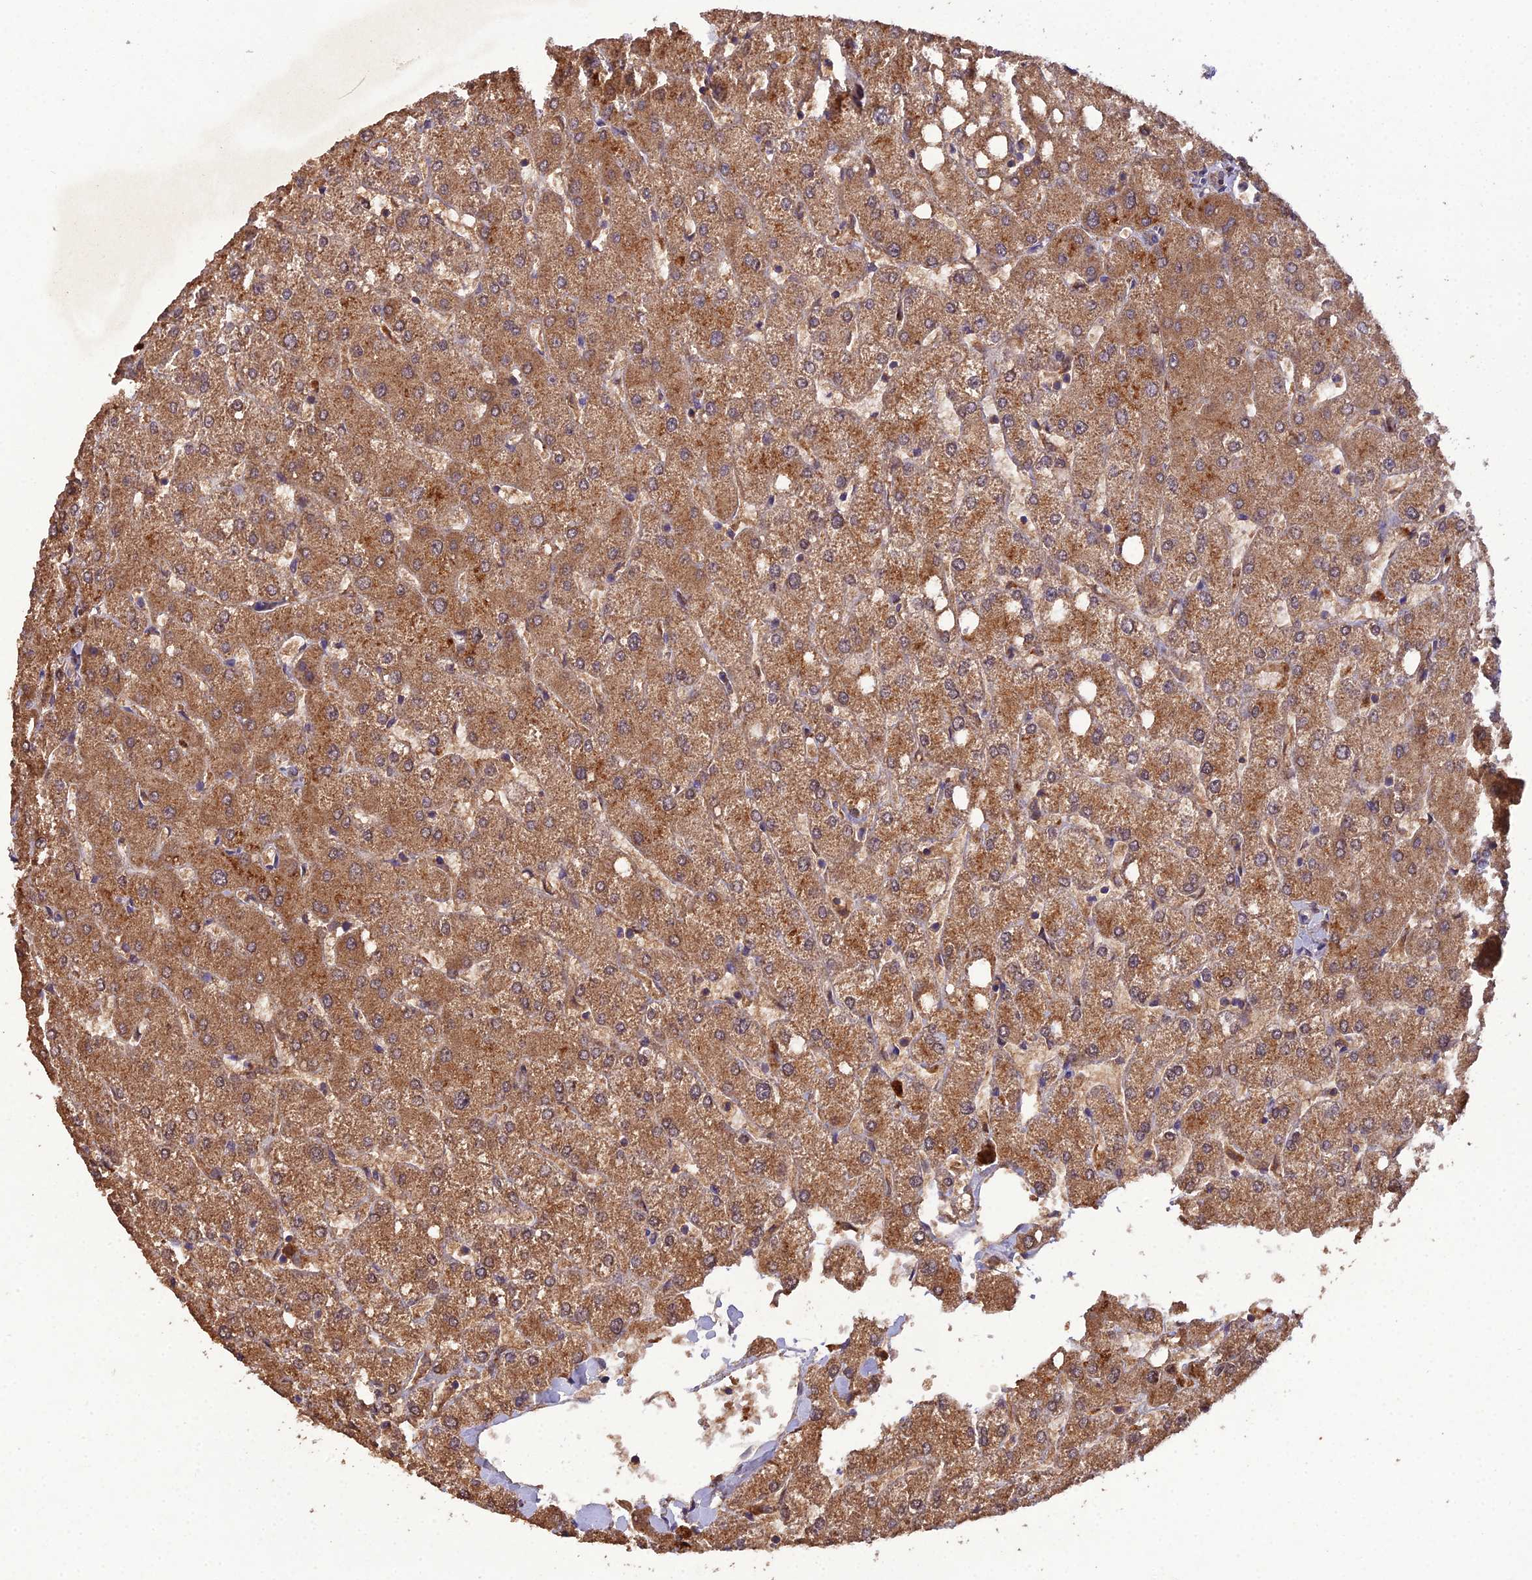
{"staining": {"intensity": "negative", "quantity": "none", "location": "none"}, "tissue": "liver", "cell_type": "Cholangiocytes", "image_type": "normal", "snomed": [{"axis": "morphology", "description": "Normal tissue, NOS"}, {"axis": "topography", "description": "Liver"}], "caption": "IHC photomicrograph of normal liver stained for a protein (brown), which shows no staining in cholangiocytes.", "gene": "TMEM258", "patient": {"sex": "female", "age": 54}}